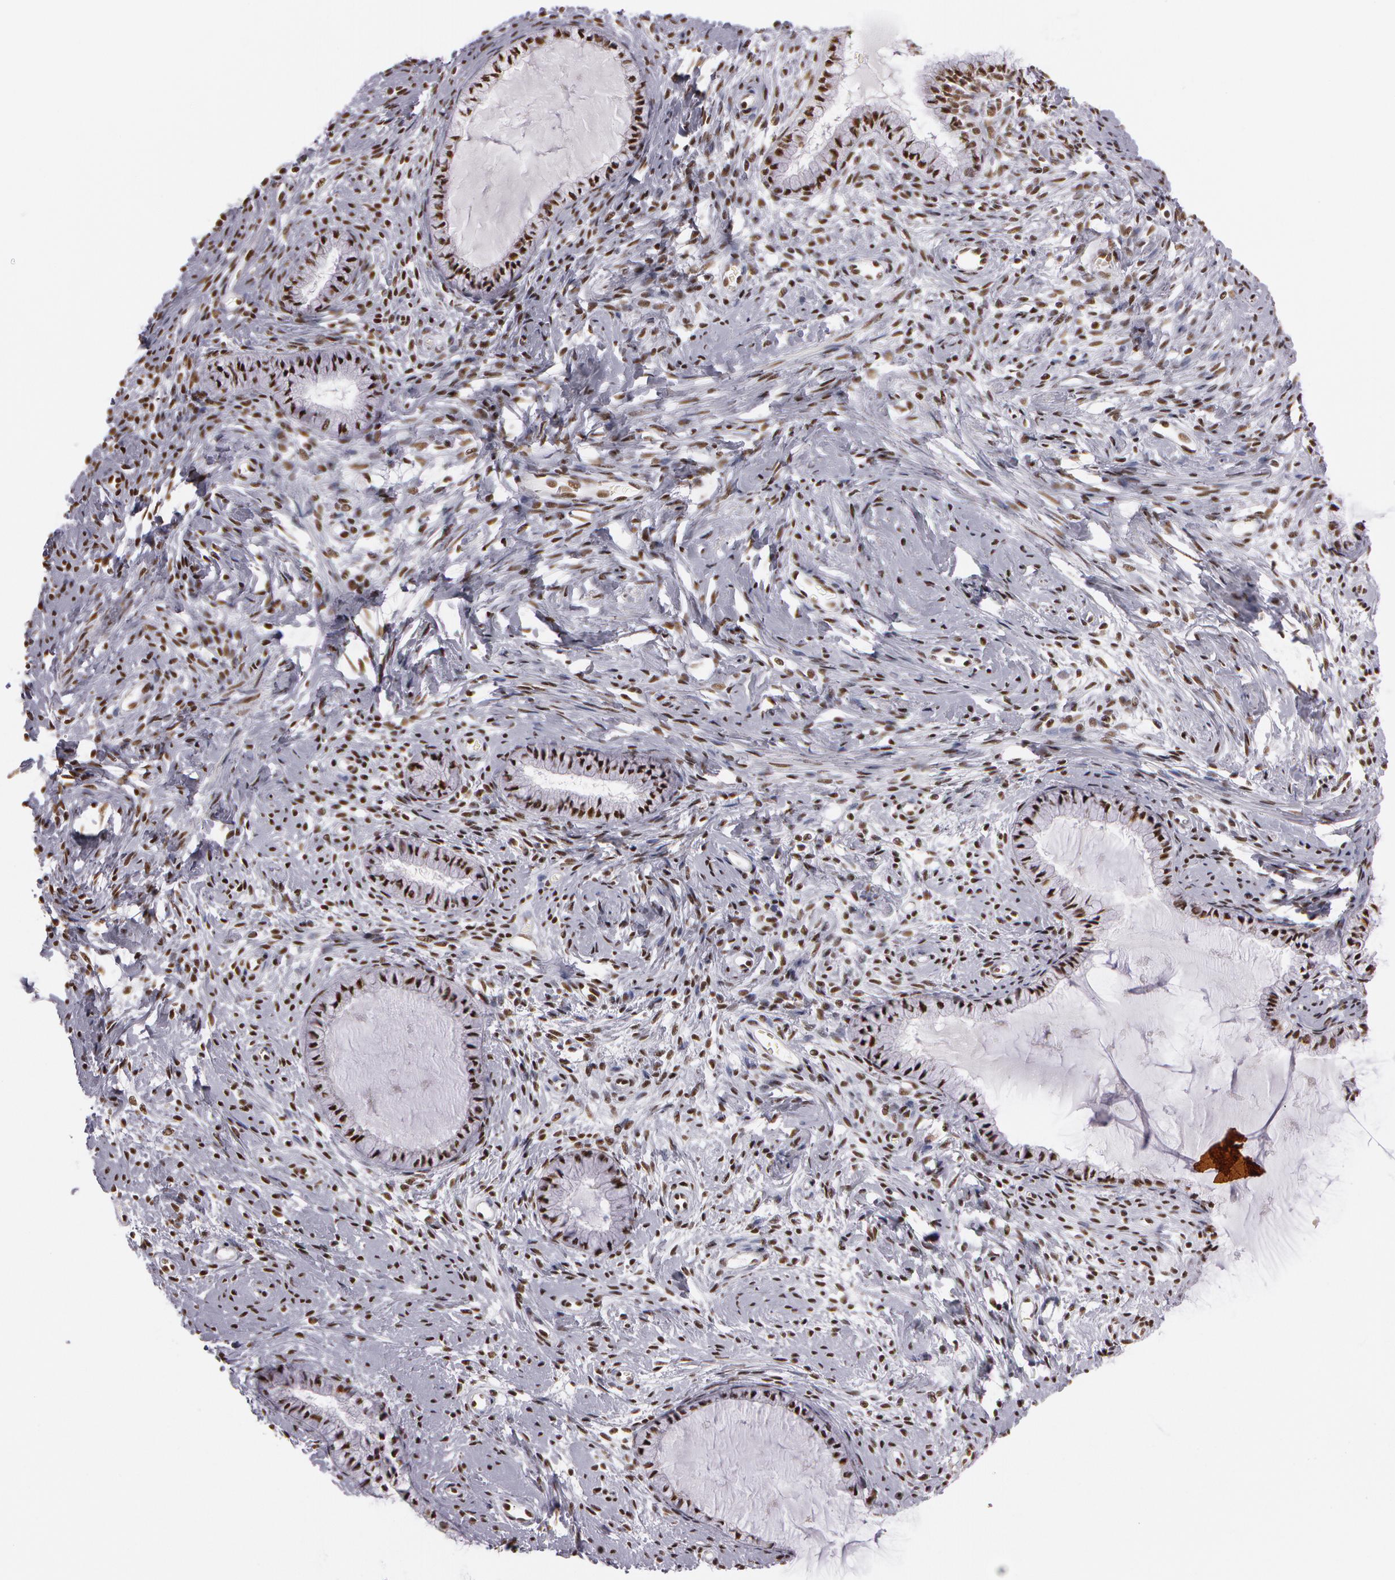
{"staining": {"intensity": "moderate", "quantity": ">75%", "location": "nuclear"}, "tissue": "cervix", "cell_type": "Glandular cells", "image_type": "normal", "snomed": [{"axis": "morphology", "description": "Normal tissue, NOS"}, {"axis": "topography", "description": "Cervix"}], "caption": "Cervix stained with a brown dye shows moderate nuclear positive positivity in about >75% of glandular cells.", "gene": "PNN", "patient": {"sex": "female", "age": 70}}